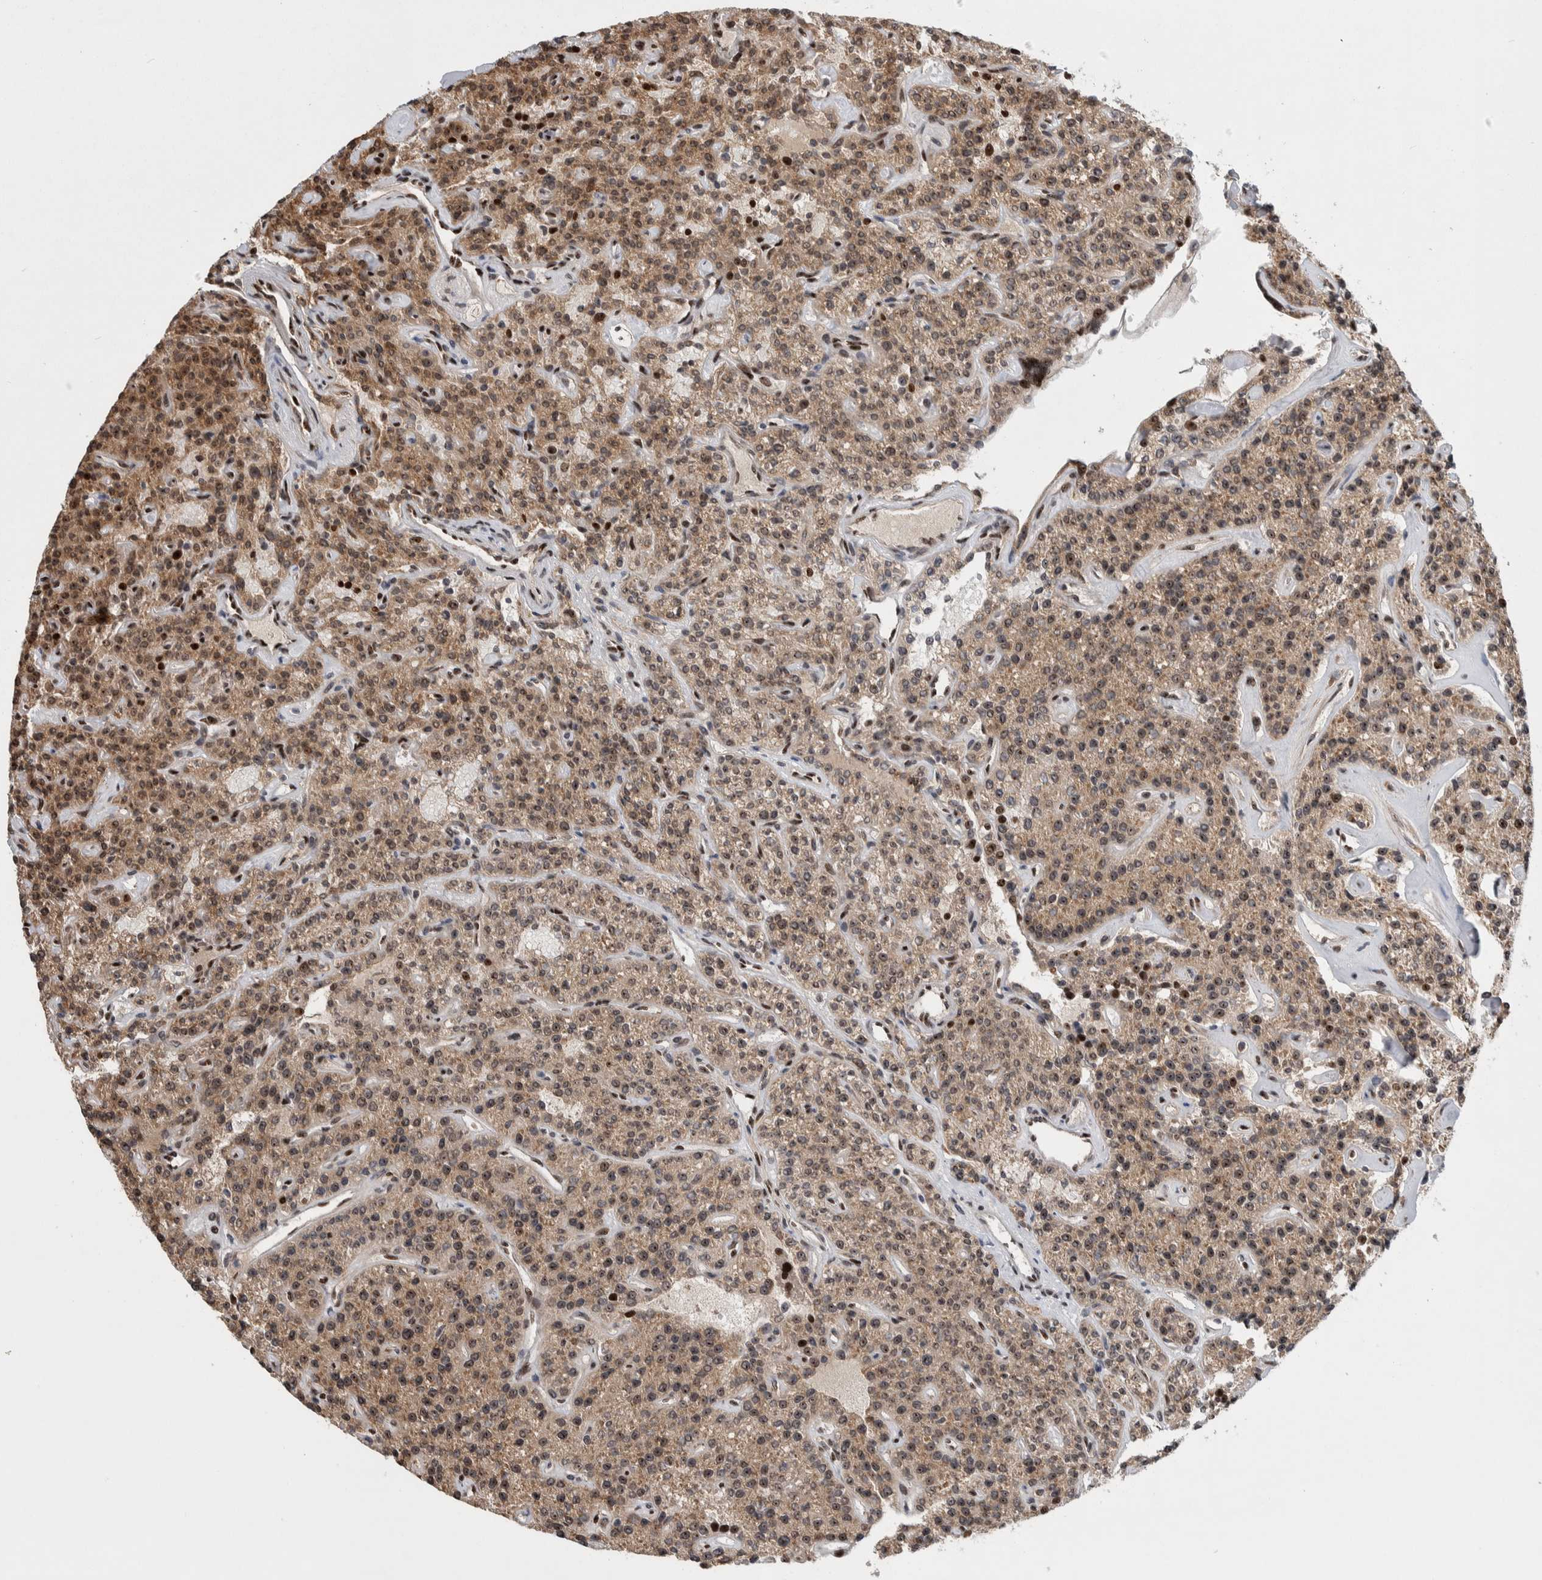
{"staining": {"intensity": "moderate", "quantity": ">75%", "location": "cytoplasmic/membranous,nuclear"}, "tissue": "parathyroid gland", "cell_type": "Glandular cells", "image_type": "normal", "snomed": [{"axis": "morphology", "description": "Normal tissue, NOS"}, {"axis": "topography", "description": "Parathyroid gland"}], "caption": "Brown immunohistochemical staining in unremarkable human parathyroid gland shows moderate cytoplasmic/membranous,nuclear expression in approximately >75% of glandular cells. (IHC, brightfield microscopy, high magnification).", "gene": "NCL", "patient": {"sex": "male", "age": 46}}